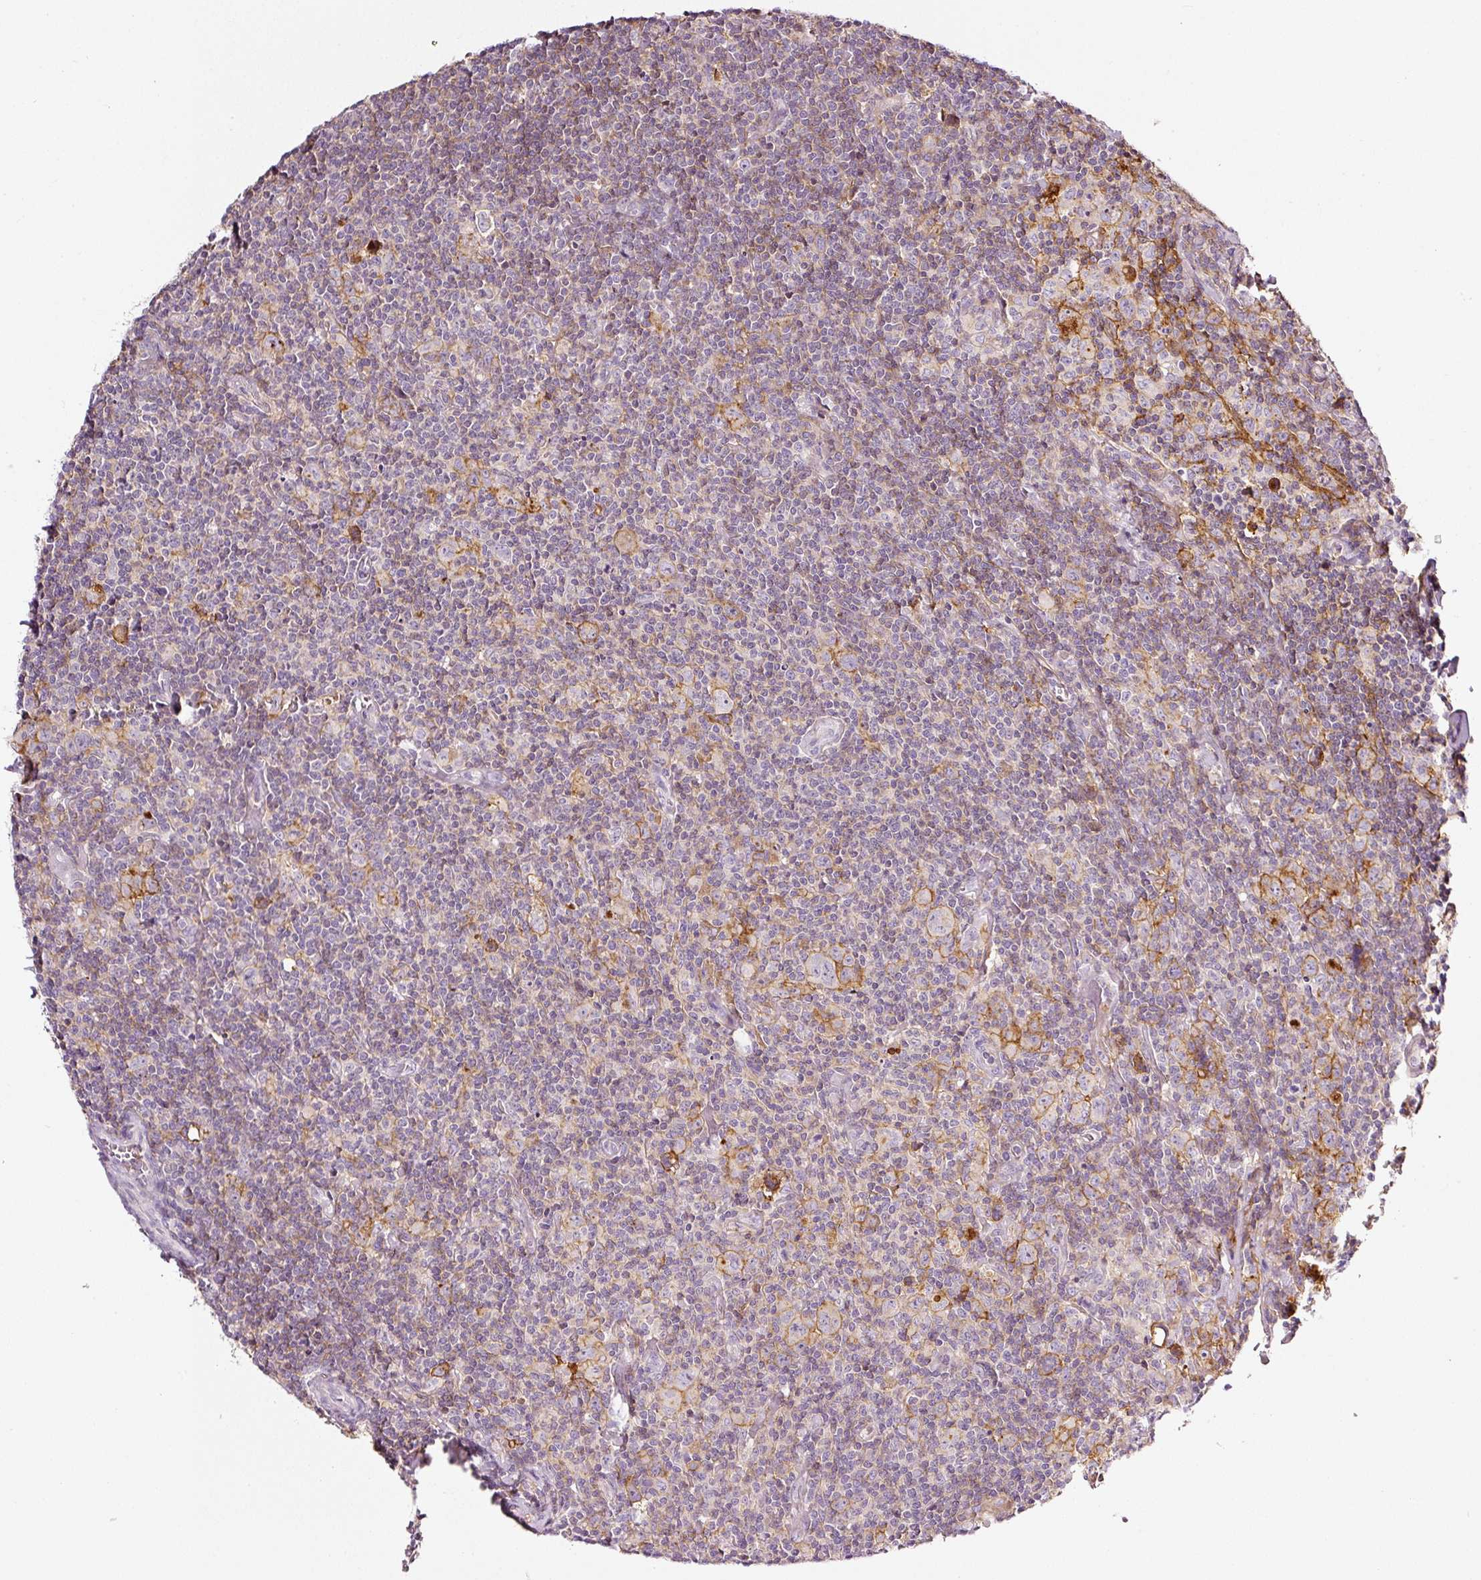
{"staining": {"intensity": "negative", "quantity": "none", "location": "none"}, "tissue": "lymphoma", "cell_type": "Tumor cells", "image_type": "cancer", "snomed": [{"axis": "morphology", "description": "Hodgkin's disease, NOS"}, {"axis": "topography", "description": "Lymph node"}], "caption": "Tumor cells show no significant staining in Hodgkin's disease.", "gene": "CD47", "patient": {"sex": "female", "age": 18}}